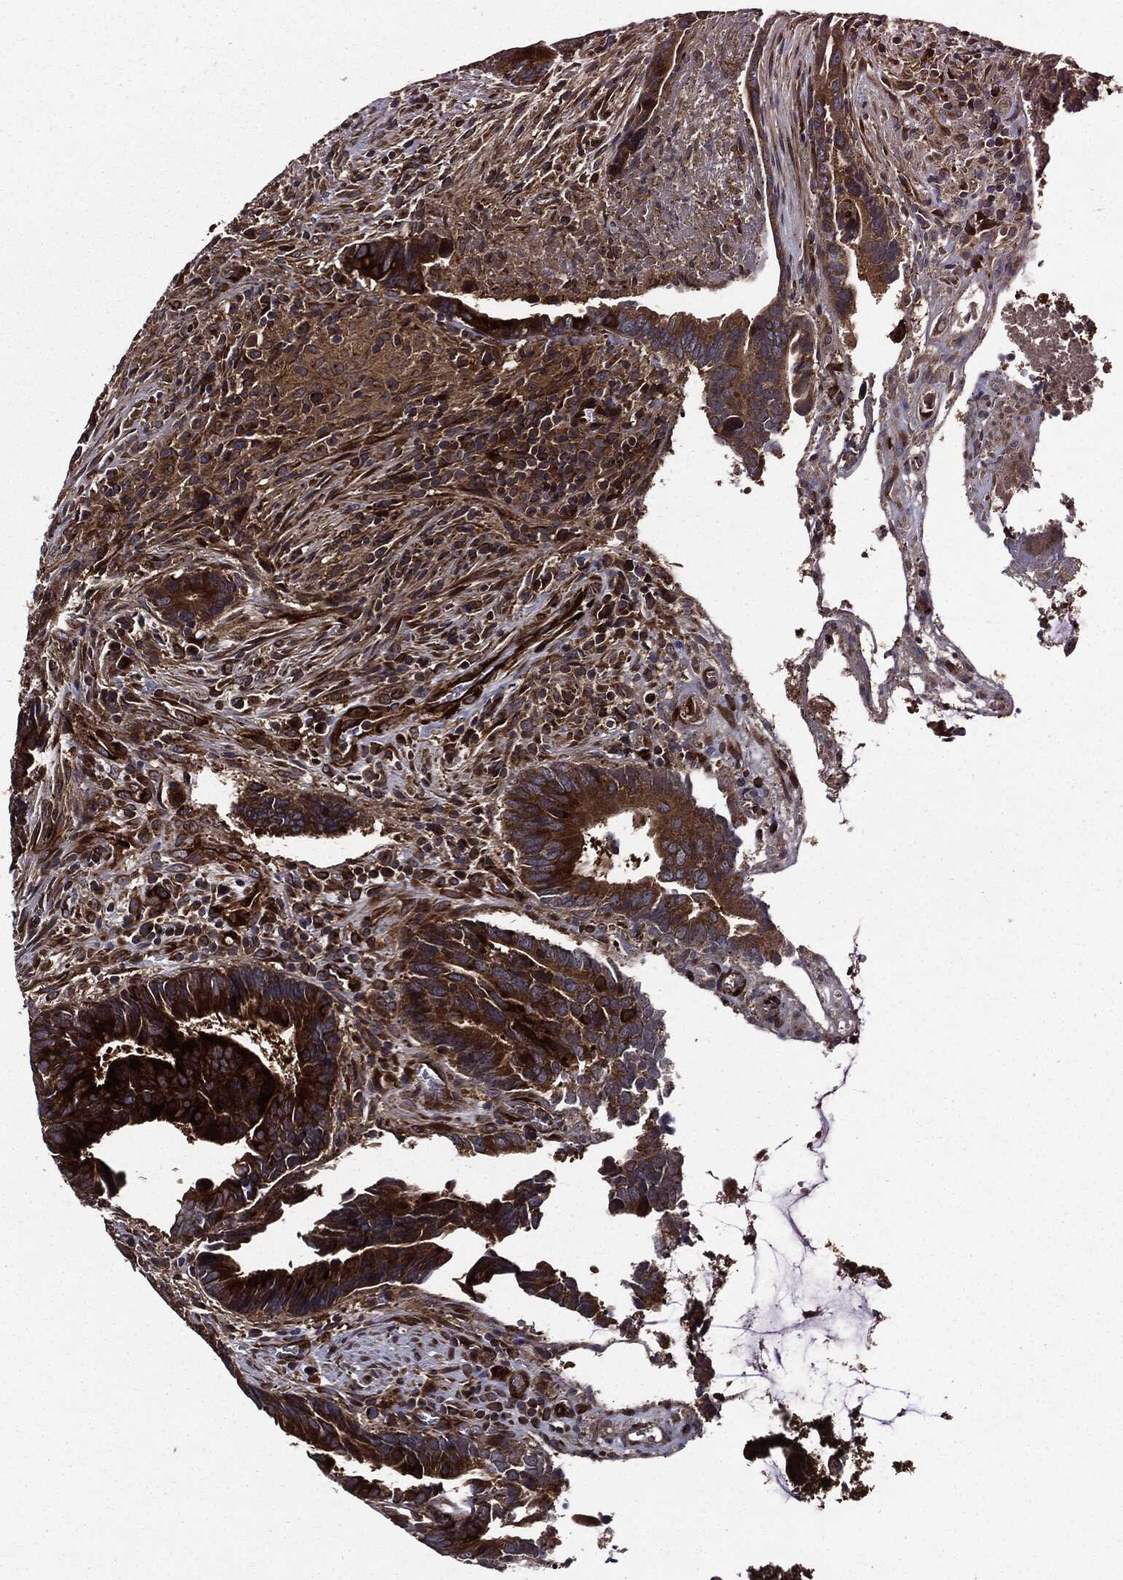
{"staining": {"intensity": "strong", "quantity": ">75%", "location": "cytoplasmic/membranous"}, "tissue": "colorectal cancer", "cell_type": "Tumor cells", "image_type": "cancer", "snomed": [{"axis": "morphology", "description": "Adenocarcinoma, NOS"}, {"axis": "topography", "description": "Colon"}], "caption": "Strong cytoplasmic/membranous positivity for a protein is seen in about >75% of tumor cells of colorectal cancer (adenocarcinoma) using immunohistochemistry.", "gene": "HTT", "patient": {"sex": "male", "age": 75}}